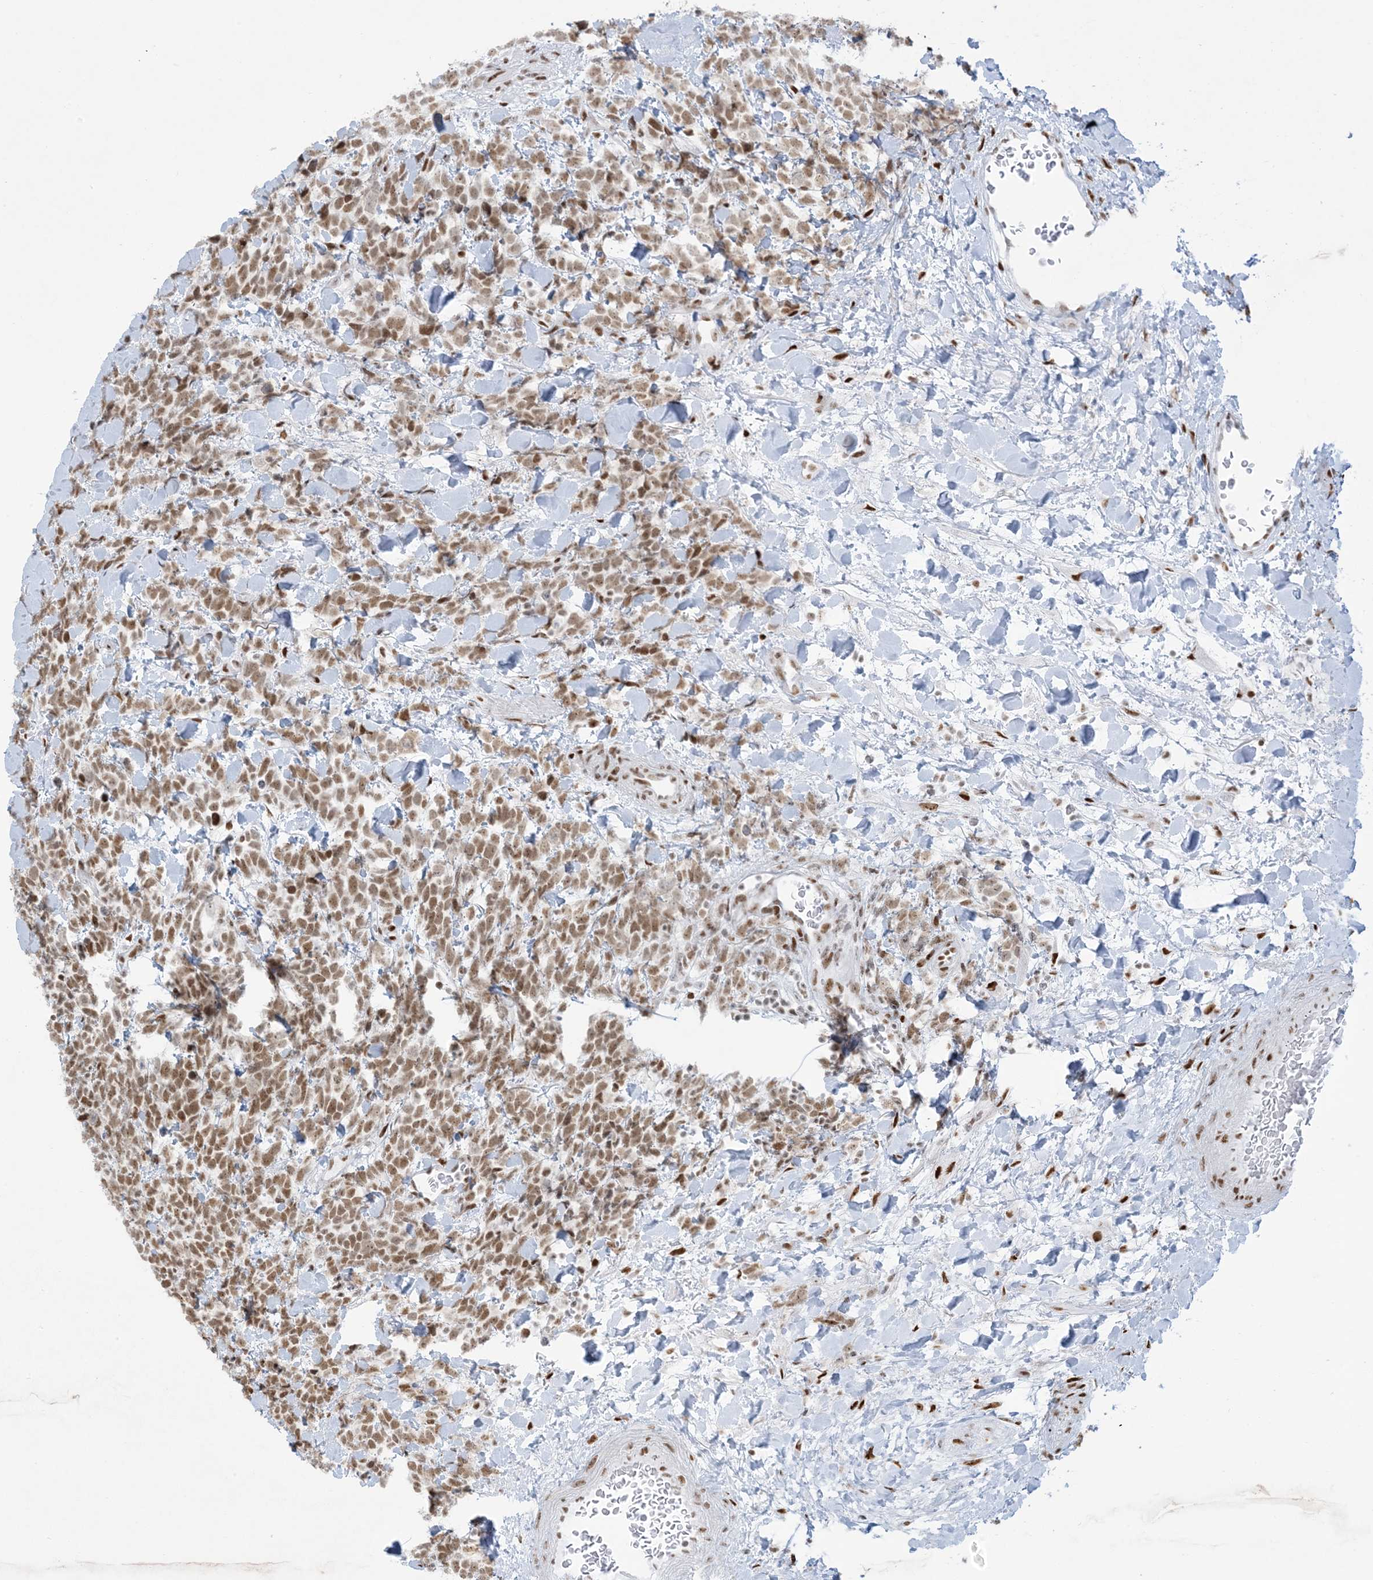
{"staining": {"intensity": "moderate", "quantity": ">75%", "location": "nuclear"}, "tissue": "urothelial cancer", "cell_type": "Tumor cells", "image_type": "cancer", "snomed": [{"axis": "morphology", "description": "Urothelial carcinoma, High grade"}, {"axis": "topography", "description": "Urinary bladder"}], "caption": "Protein staining shows moderate nuclear expression in about >75% of tumor cells in urothelial carcinoma (high-grade). (Stains: DAB (3,3'-diaminobenzidine) in brown, nuclei in blue, Microscopy: brightfield microscopy at high magnification).", "gene": "STAG1", "patient": {"sex": "female", "age": 82}}